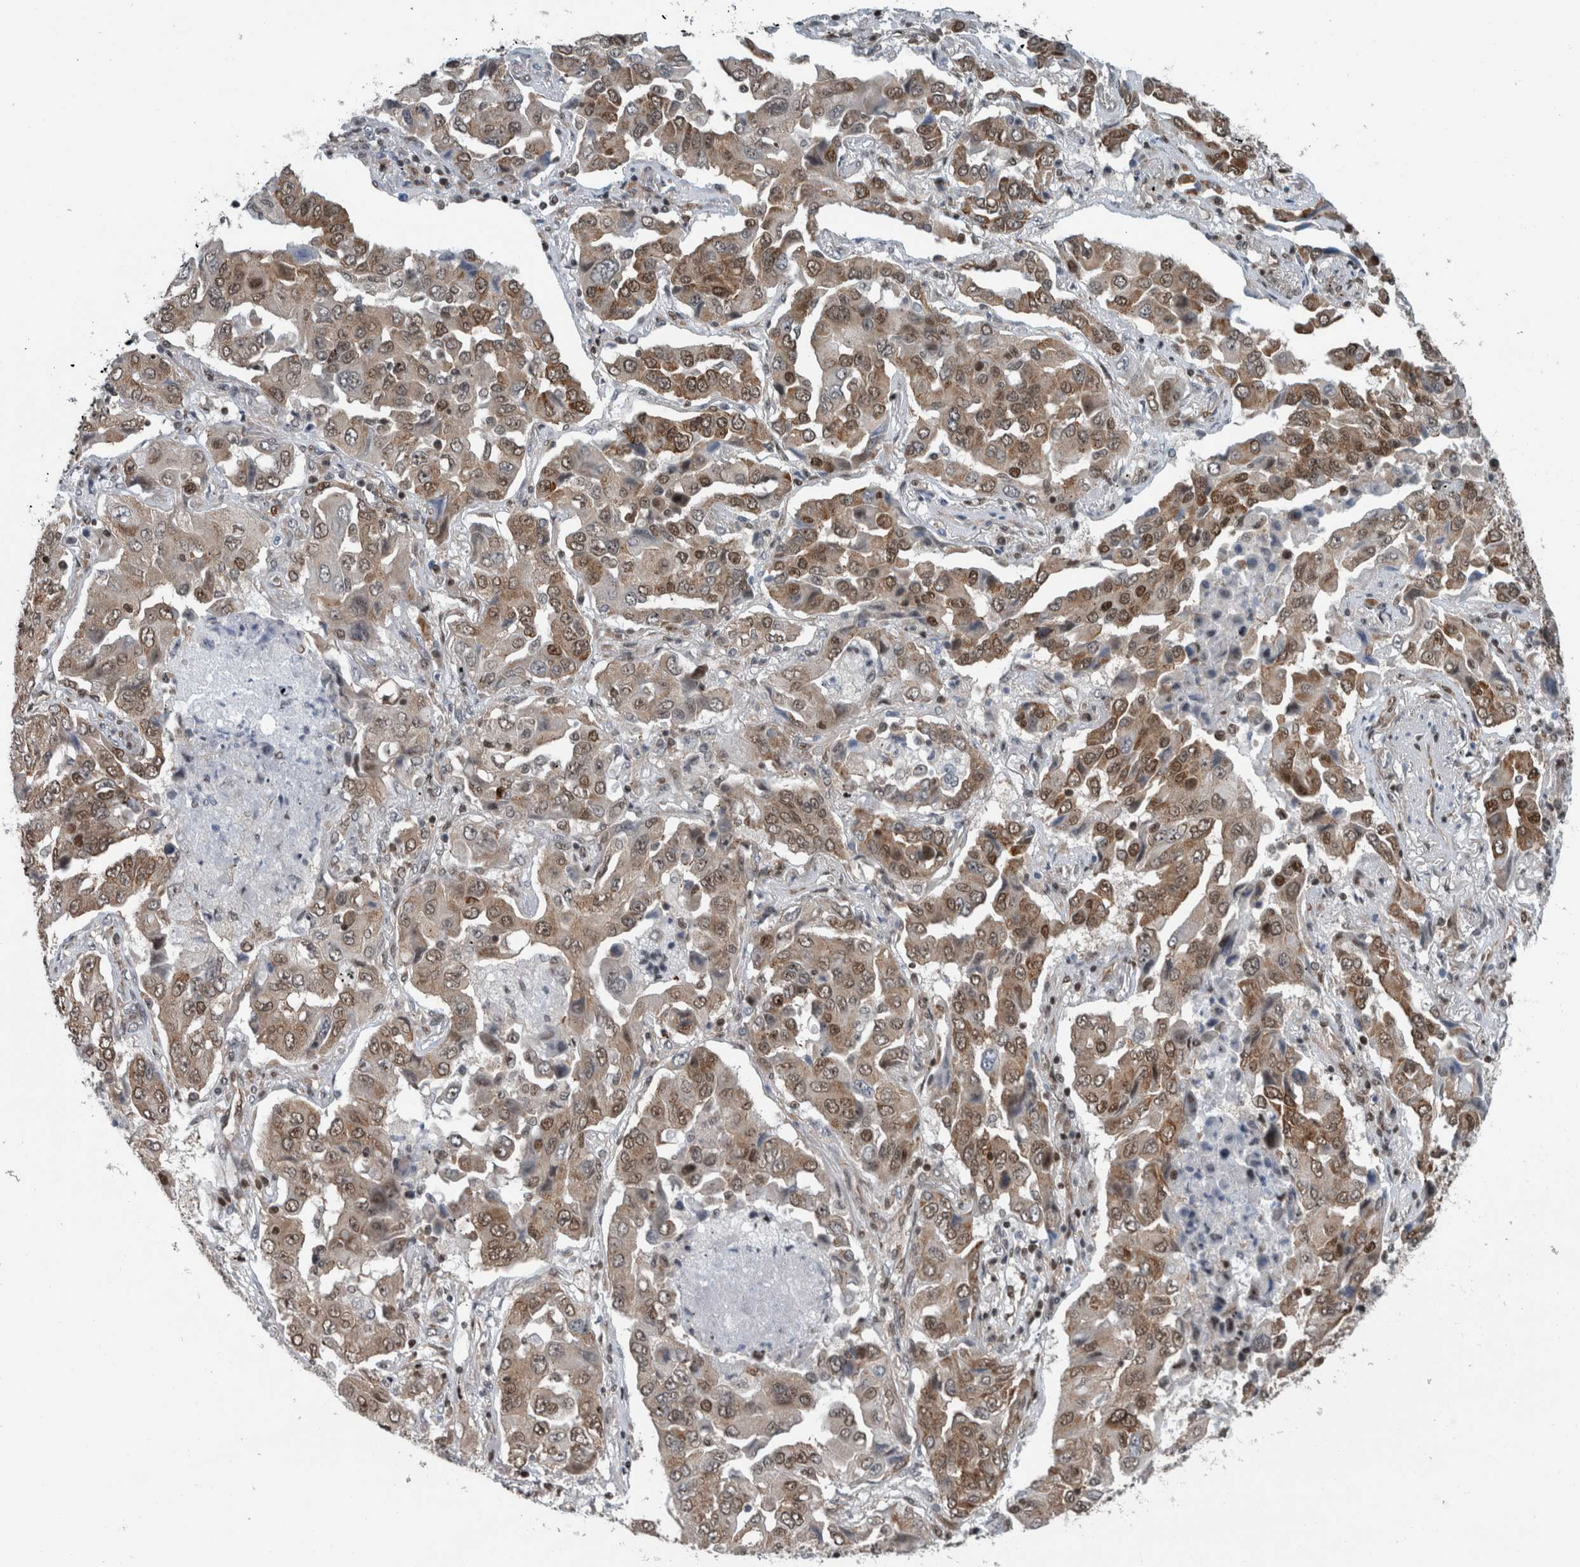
{"staining": {"intensity": "moderate", "quantity": ">75%", "location": "cytoplasmic/membranous,nuclear"}, "tissue": "lung cancer", "cell_type": "Tumor cells", "image_type": "cancer", "snomed": [{"axis": "morphology", "description": "Adenocarcinoma, NOS"}, {"axis": "topography", "description": "Lung"}], "caption": "Adenocarcinoma (lung) stained with a protein marker demonstrates moderate staining in tumor cells.", "gene": "DNMT3A", "patient": {"sex": "female", "age": 65}}